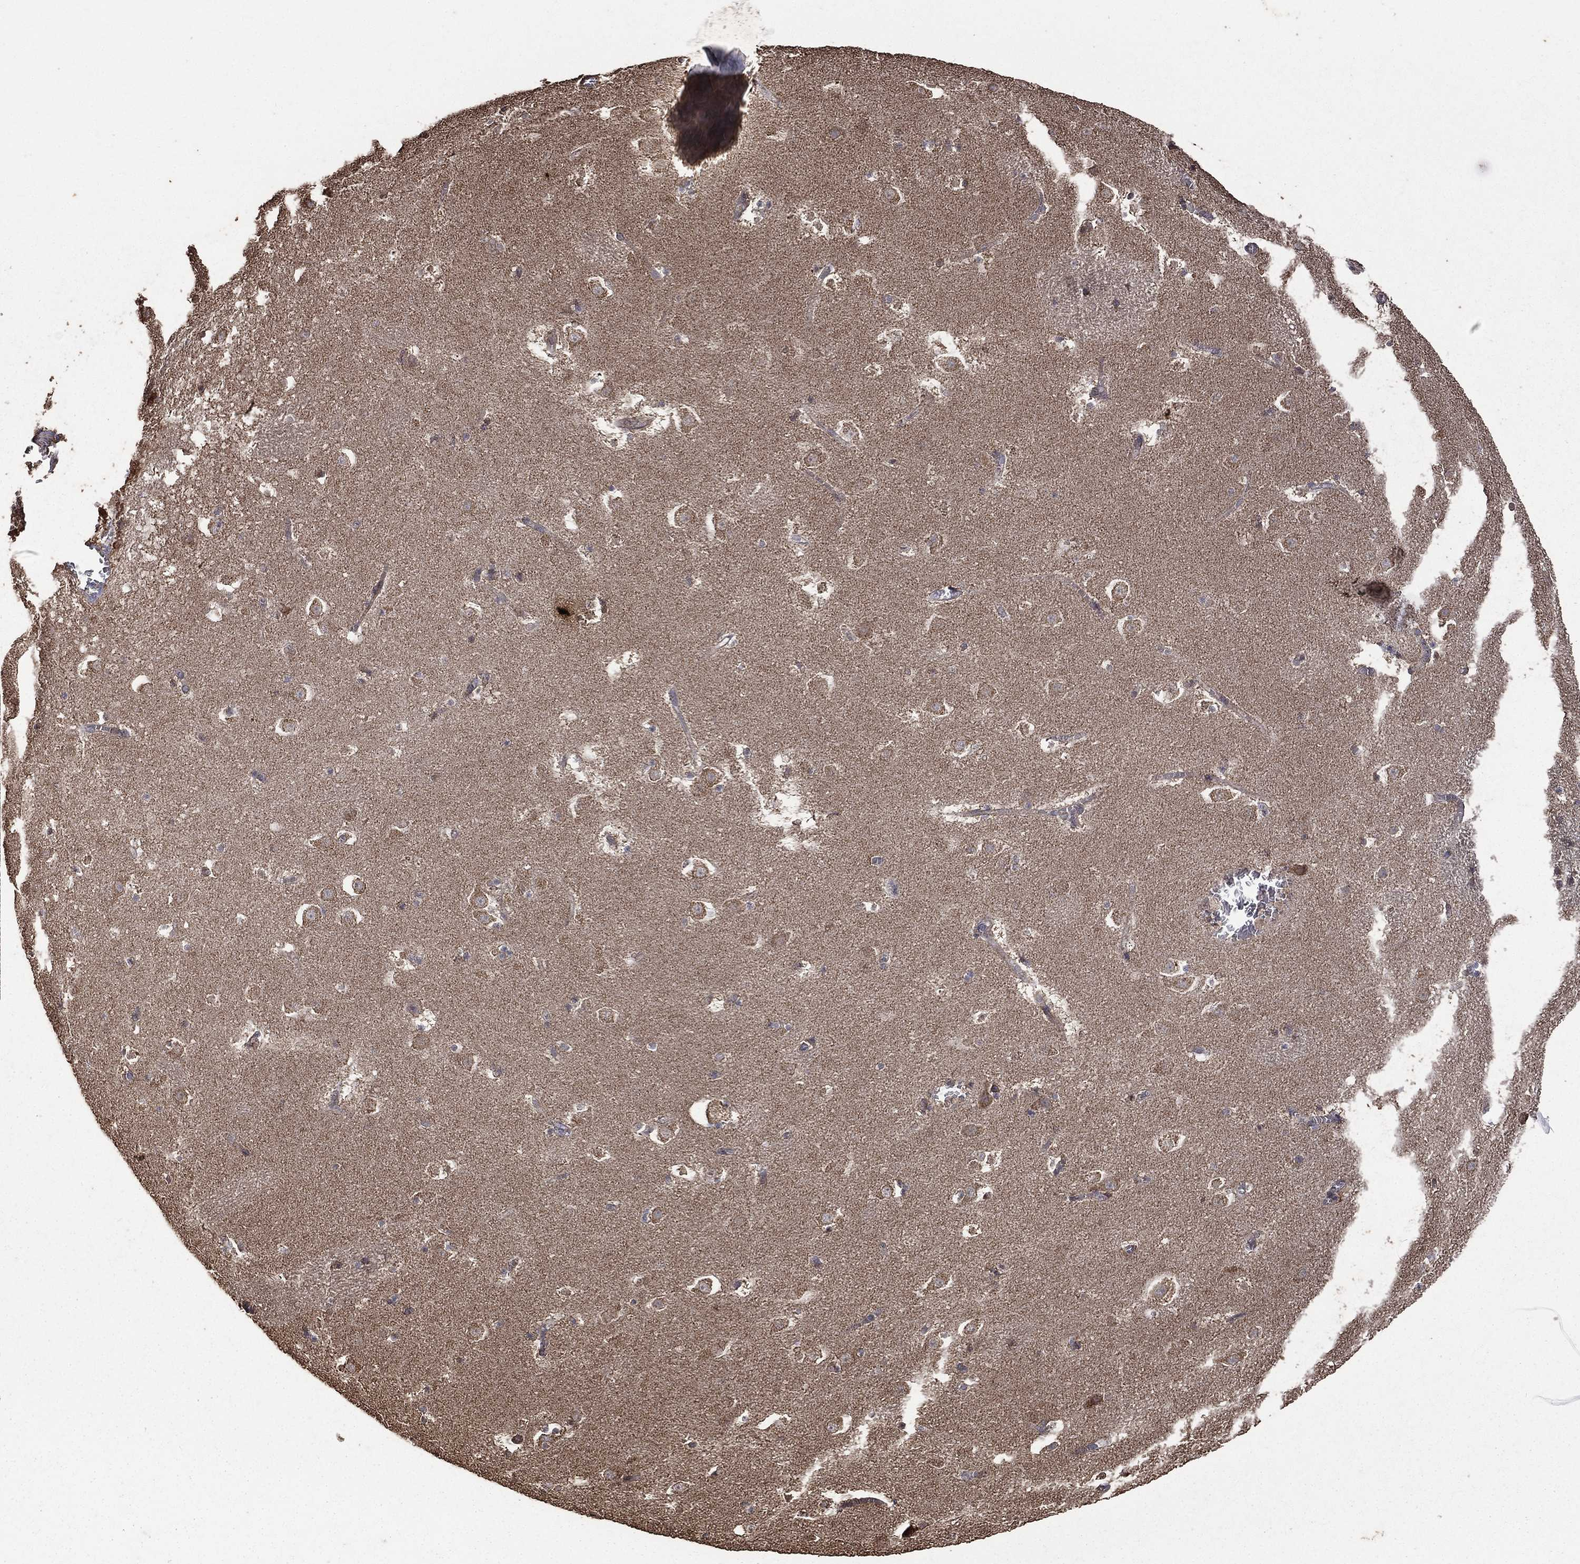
{"staining": {"intensity": "moderate", "quantity": "25%-75%", "location": "cytoplasmic/membranous"}, "tissue": "caudate", "cell_type": "Glial cells", "image_type": "normal", "snomed": [{"axis": "morphology", "description": "Normal tissue, NOS"}, {"axis": "topography", "description": "Lateral ventricle wall"}], "caption": "Moderate cytoplasmic/membranous protein positivity is present in about 25%-75% of glial cells in caudate.", "gene": "METTL27", "patient": {"sex": "female", "age": 42}}